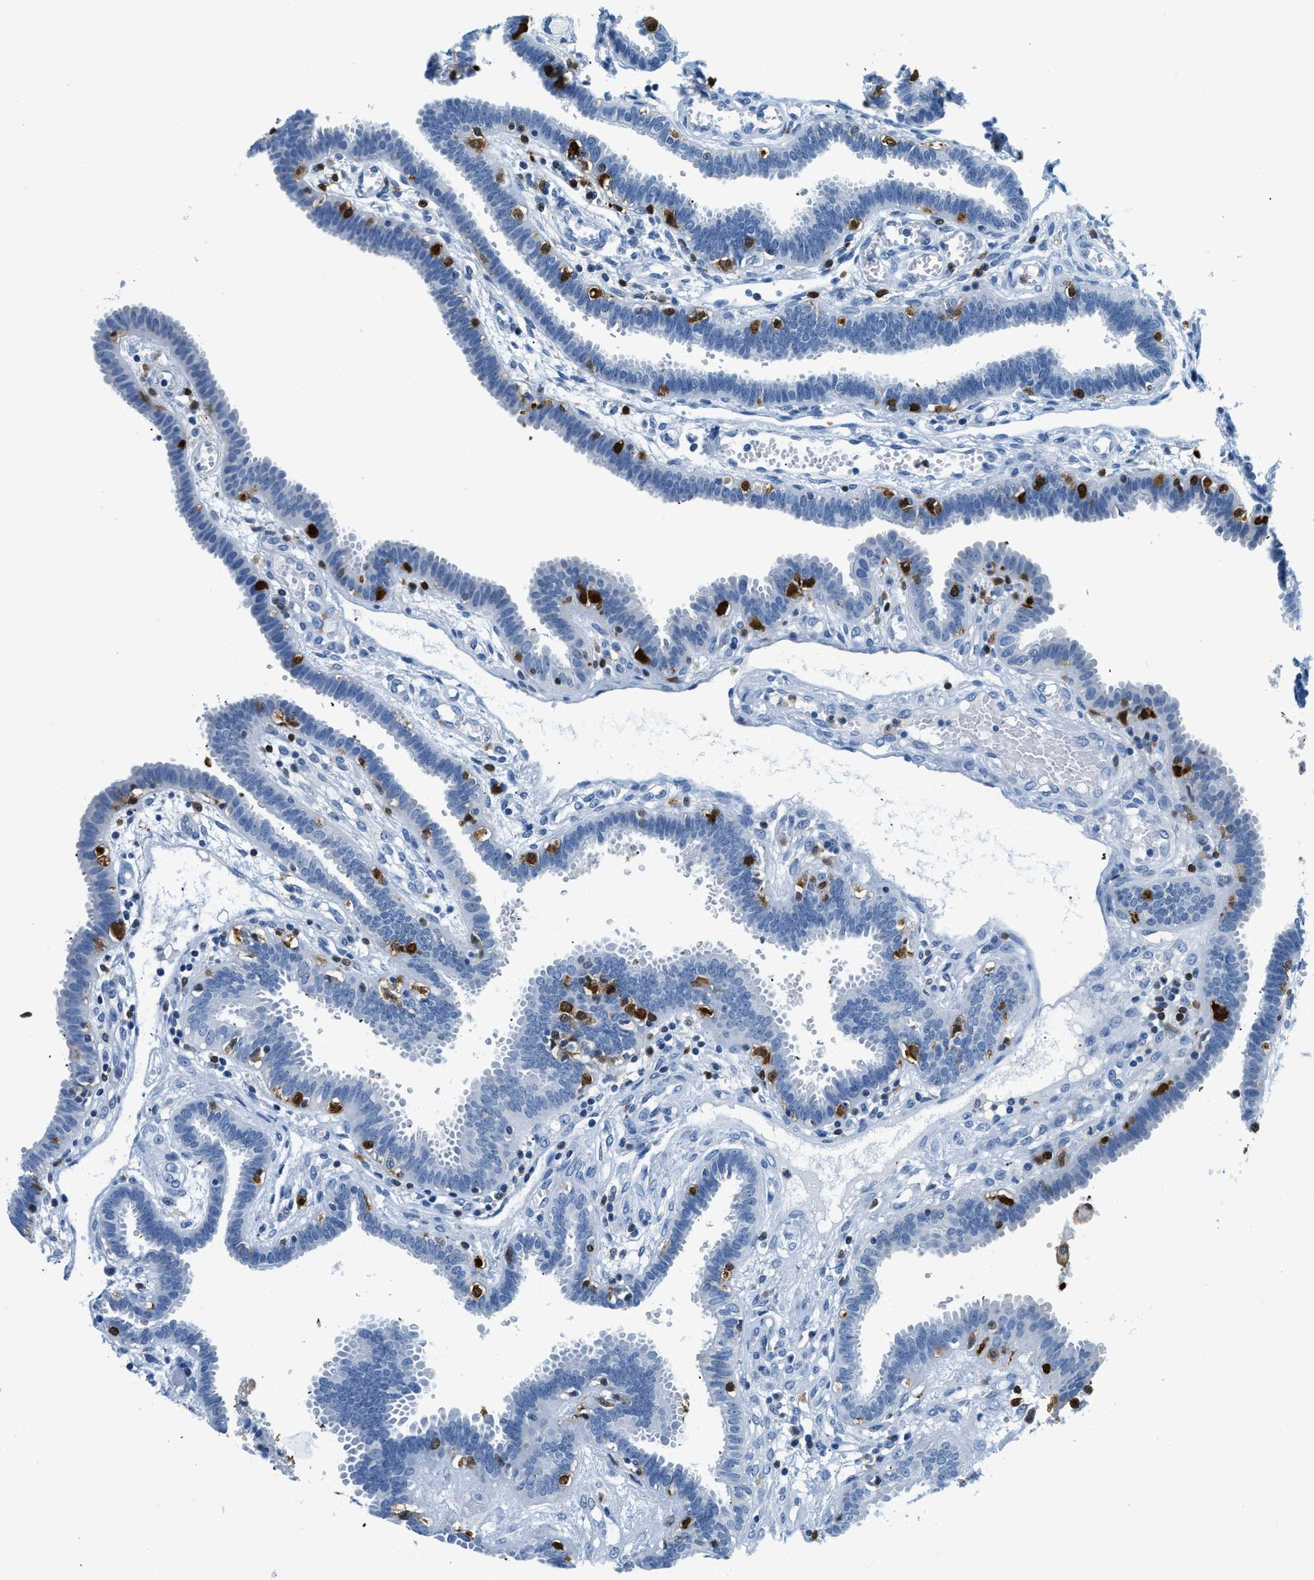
{"staining": {"intensity": "negative", "quantity": "none", "location": "none"}, "tissue": "fallopian tube", "cell_type": "Glandular cells", "image_type": "normal", "snomed": [{"axis": "morphology", "description": "Normal tissue, NOS"}, {"axis": "topography", "description": "Fallopian tube"}, {"axis": "topography", "description": "Placenta"}], "caption": "Glandular cells show no significant protein positivity in unremarkable fallopian tube.", "gene": "CAPG", "patient": {"sex": "female", "age": 32}}